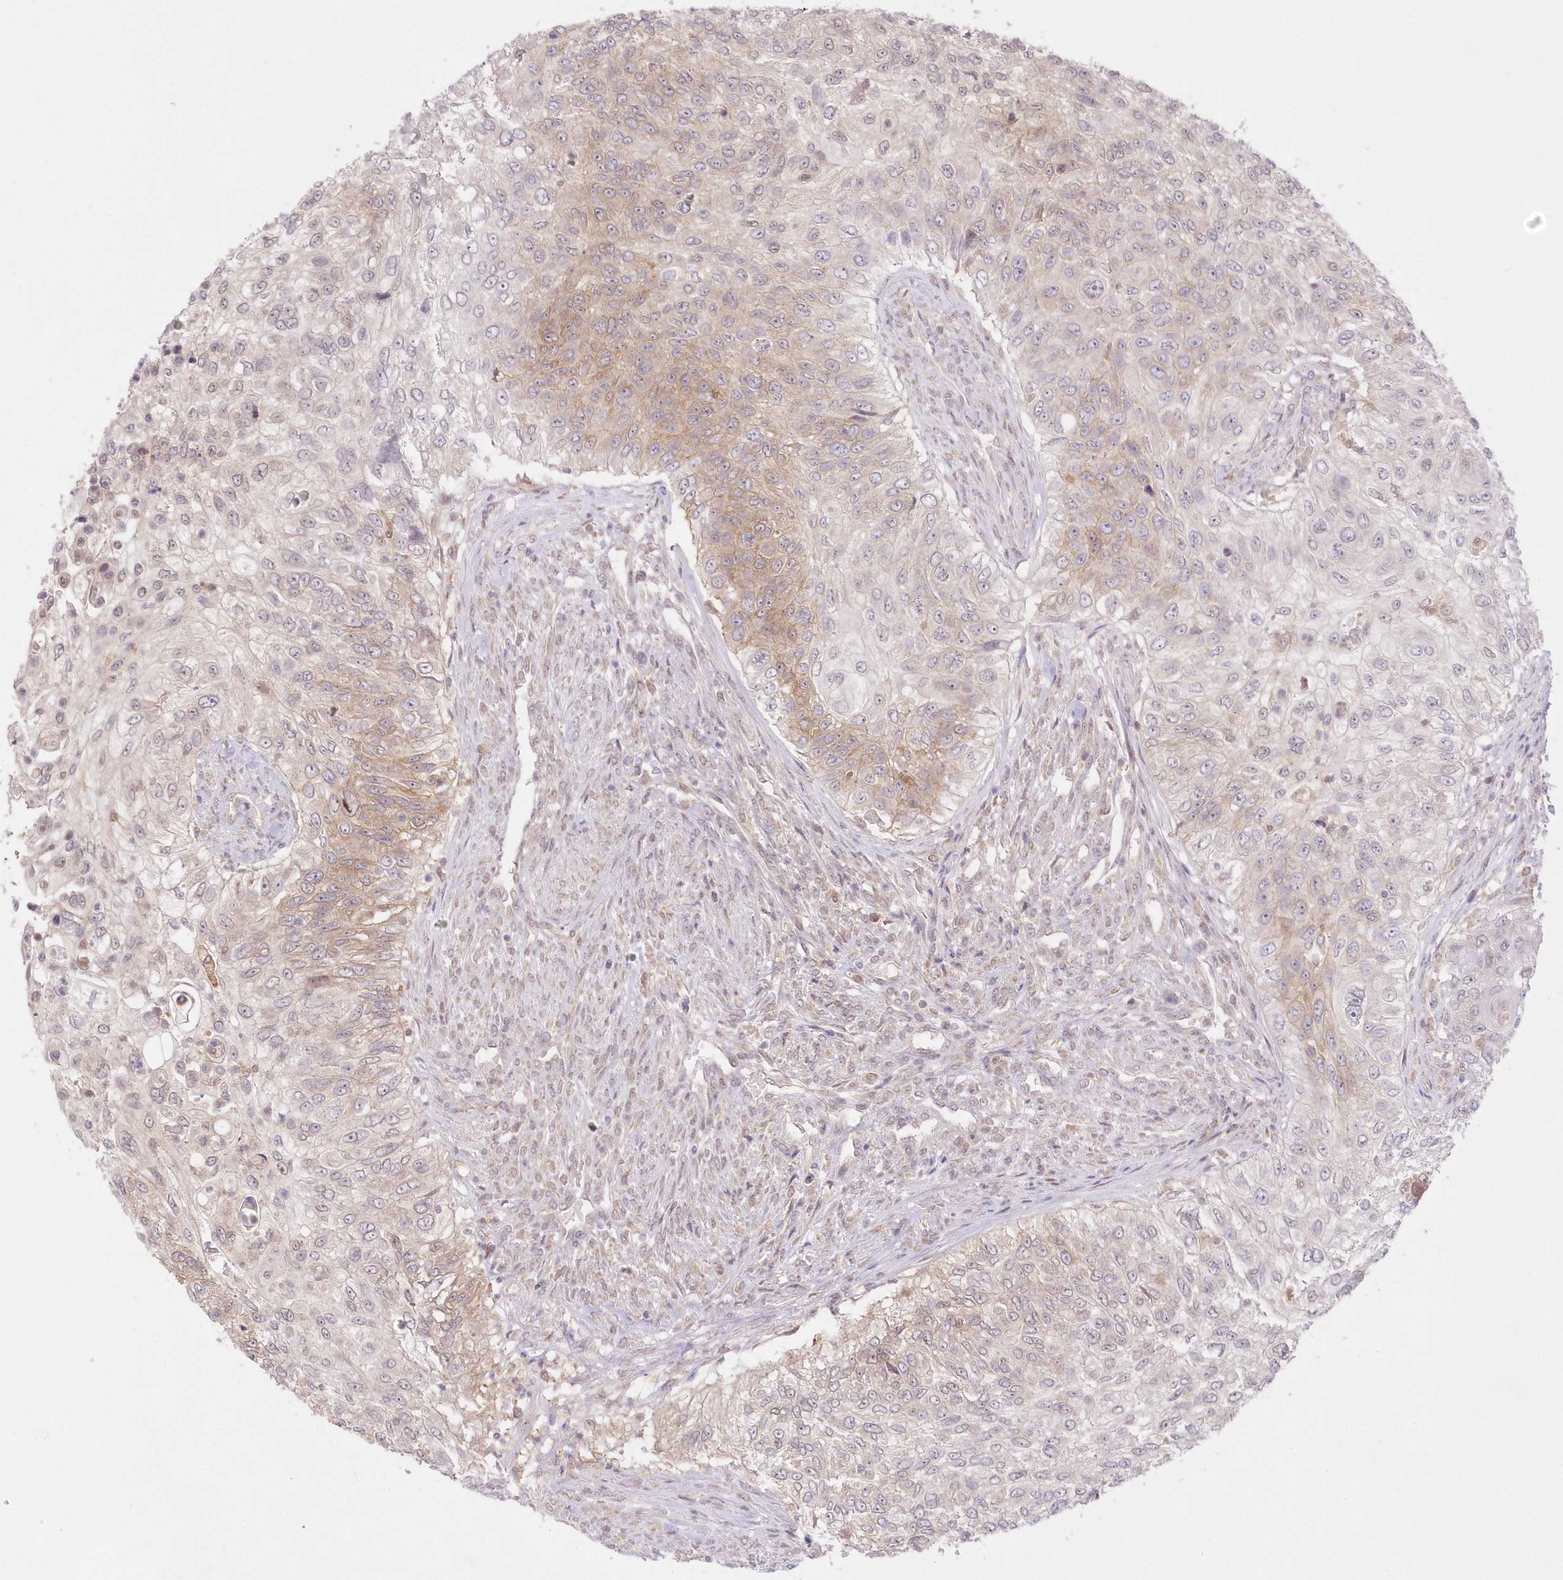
{"staining": {"intensity": "moderate", "quantity": "25%-75%", "location": "cytoplasmic/membranous"}, "tissue": "urothelial cancer", "cell_type": "Tumor cells", "image_type": "cancer", "snomed": [{"axis": "morphology", "description": "Urothelial carcinoma, High grade"}, {"axis": "topography", "description": "Urinary bladder"}], "caption": "Urothelial cancer was stained to show a protein in brown. There is medium levels of moderate cytoplasmic/membranous expression in approximately 25%-75% of tumor cells.", "gene": "RNPEP", "patient": {"sex": "female", "age": 60}}